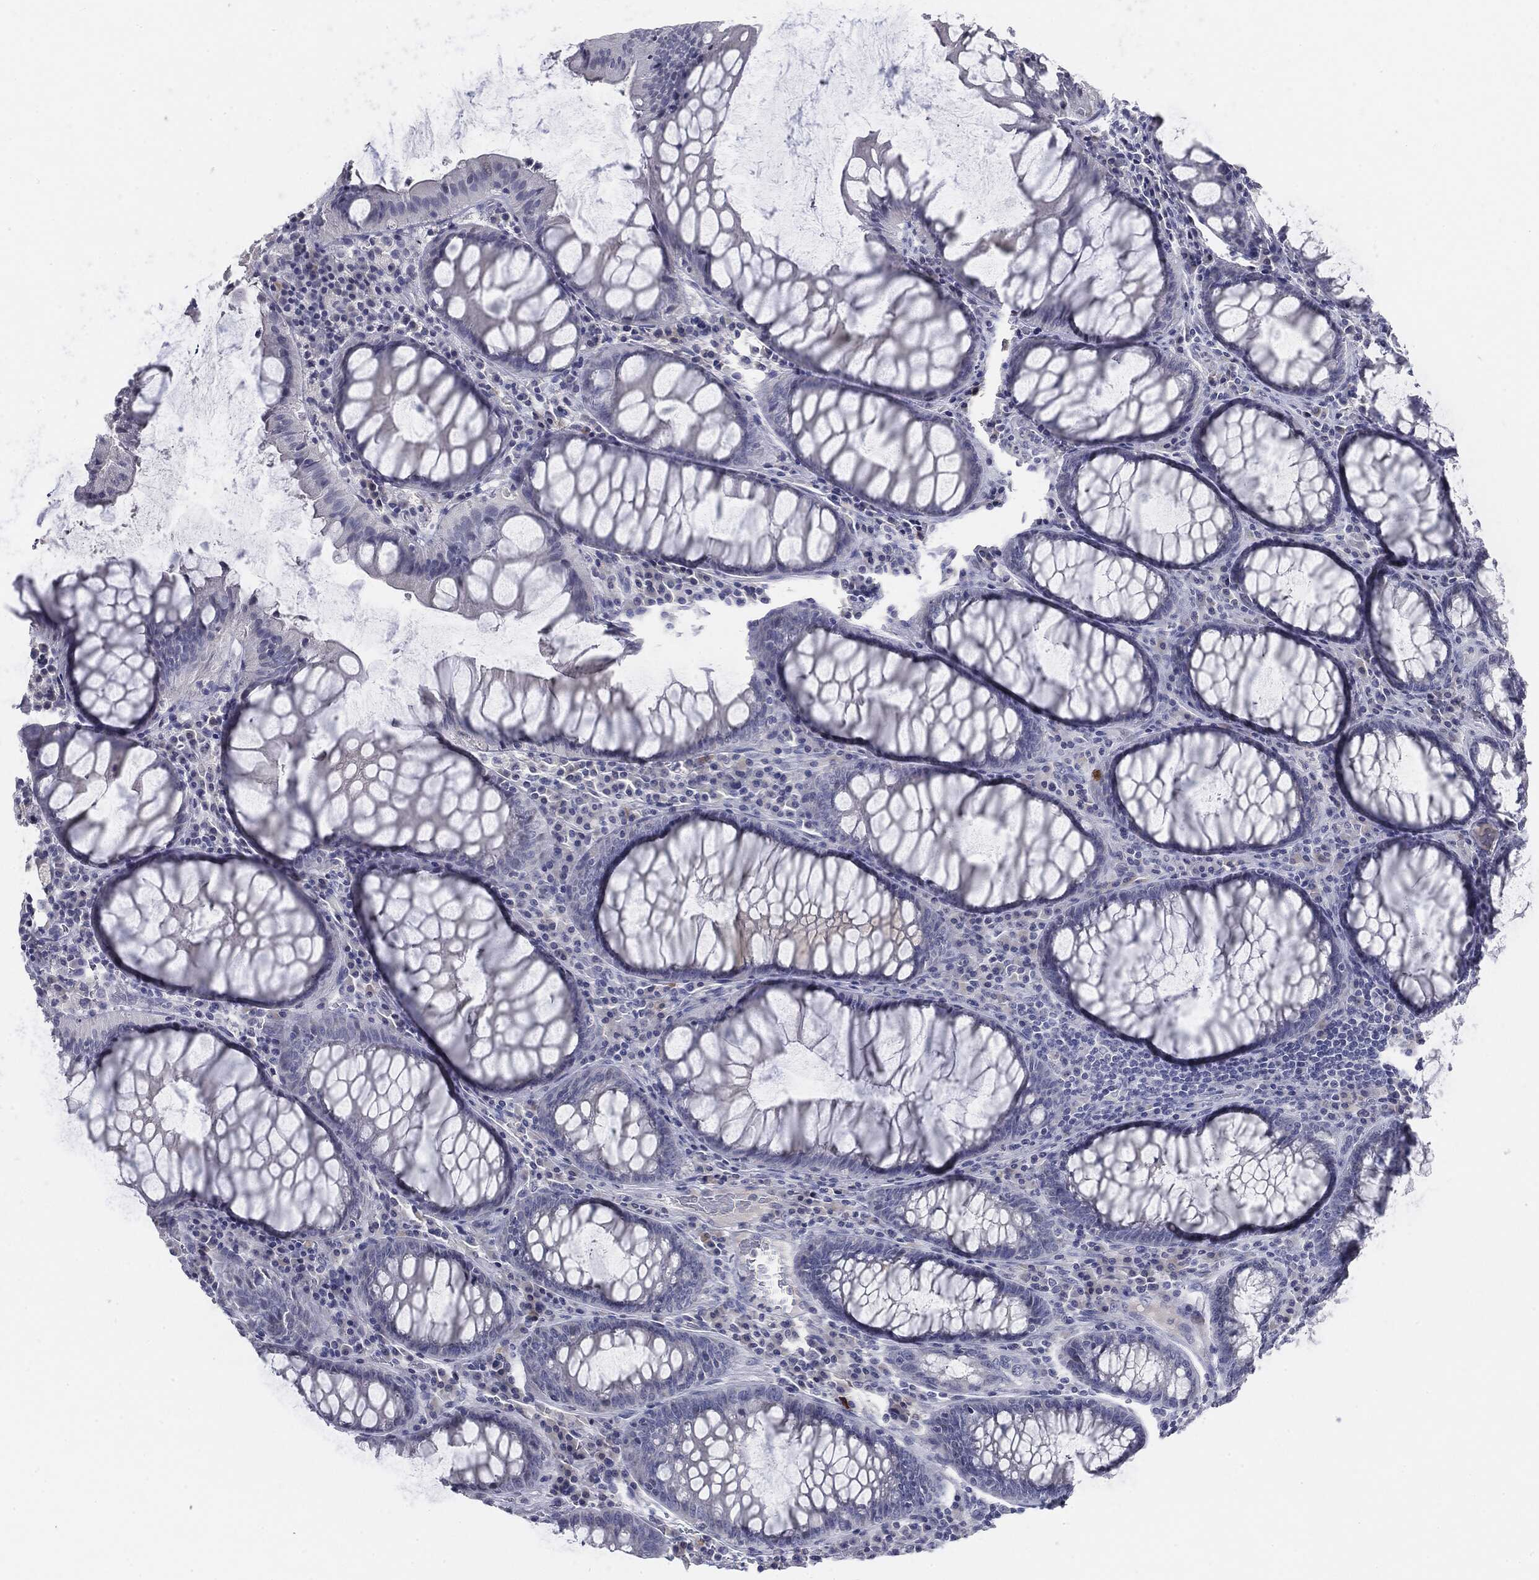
{"staining": {"intensity": "negative", "quantity": "none", "location": "none"}, "tissue": "colorectal cancer", "cell_type": "Tumor cells", "image_type": "cancer", "snomed": [{"axis": "morphology", "description": "Normal tissue, NOS"}, {"axis": "morphology", "description": "Adenocarcinoma, NOS"}, {"axis": "topography", "description": "Rectum"}, {"axis": "topography", "description": "Peripheral nerve tissue"}], "caption": "Immunohistochemical staining of human colorectal adenocarcinoma displays no significant expression in tumor cells.", "gene": "CGB1", "patient": {"sex": "male", "age": 92}}